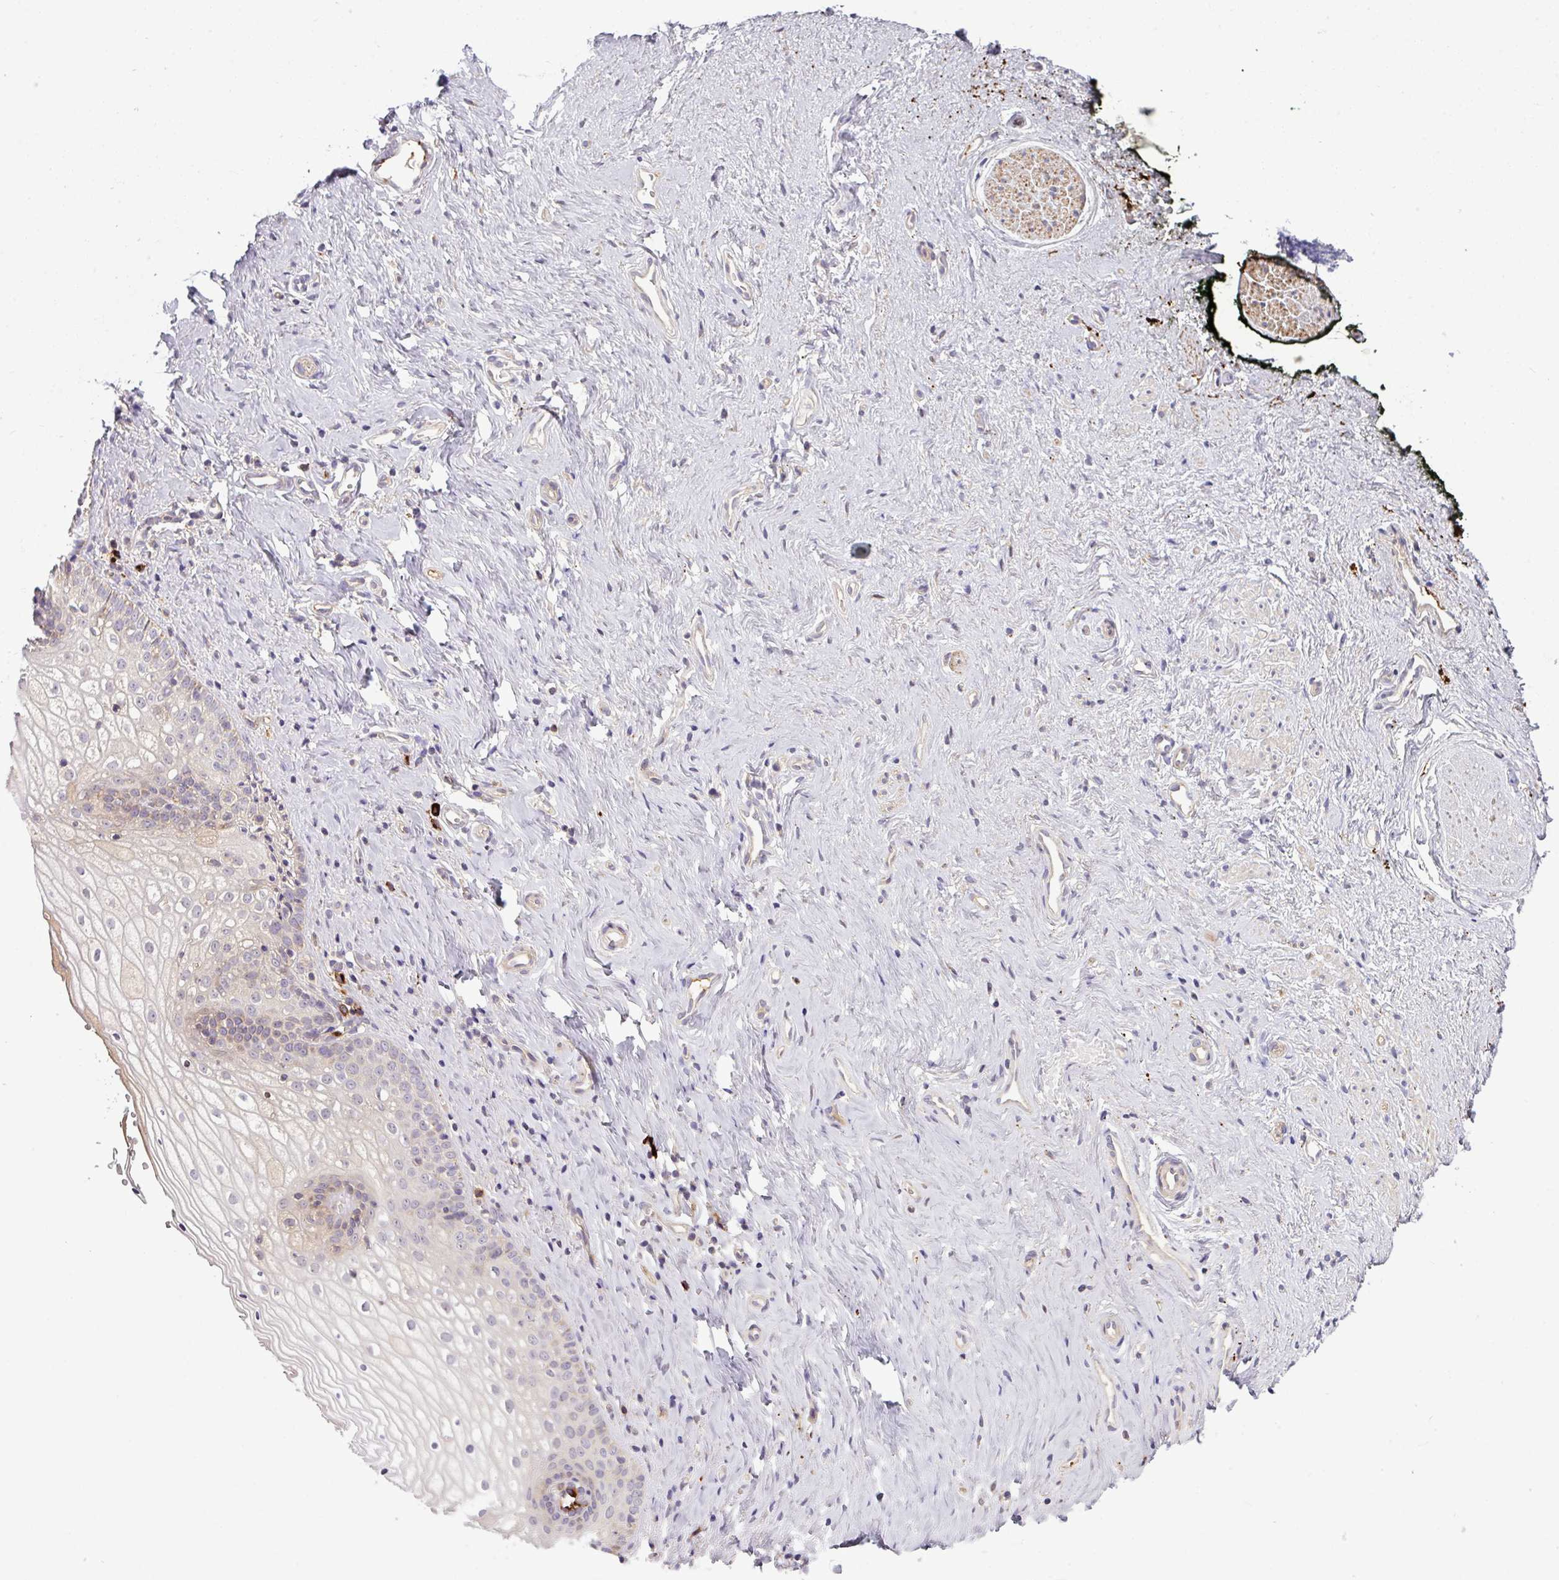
{"staining": {"intensity": "moderate", "quantity": "<25%", "location": "cytoplasmic/membranous"}, "tissue": "vagina", "cell_type": "Squamous epithelial cells", "image_type": "normal", "snomed": [{"axis": "morphology", "description": "Normal tissue, NOS"}, {"axis": "topography", "description": "Vagina"}], "caption": "Moderate cytoplasmic/membranous protein expression is identified in about <25% of squamous epithelial cells in vagina. (Stains: DAB (3,3'-diaminobenzidine) in brown, nuclei in blue, Microscopy: brightfield microscopy at high magnification).", "gene": "B4GALNT4", "patient": {"sex": "female", "age": 59}}